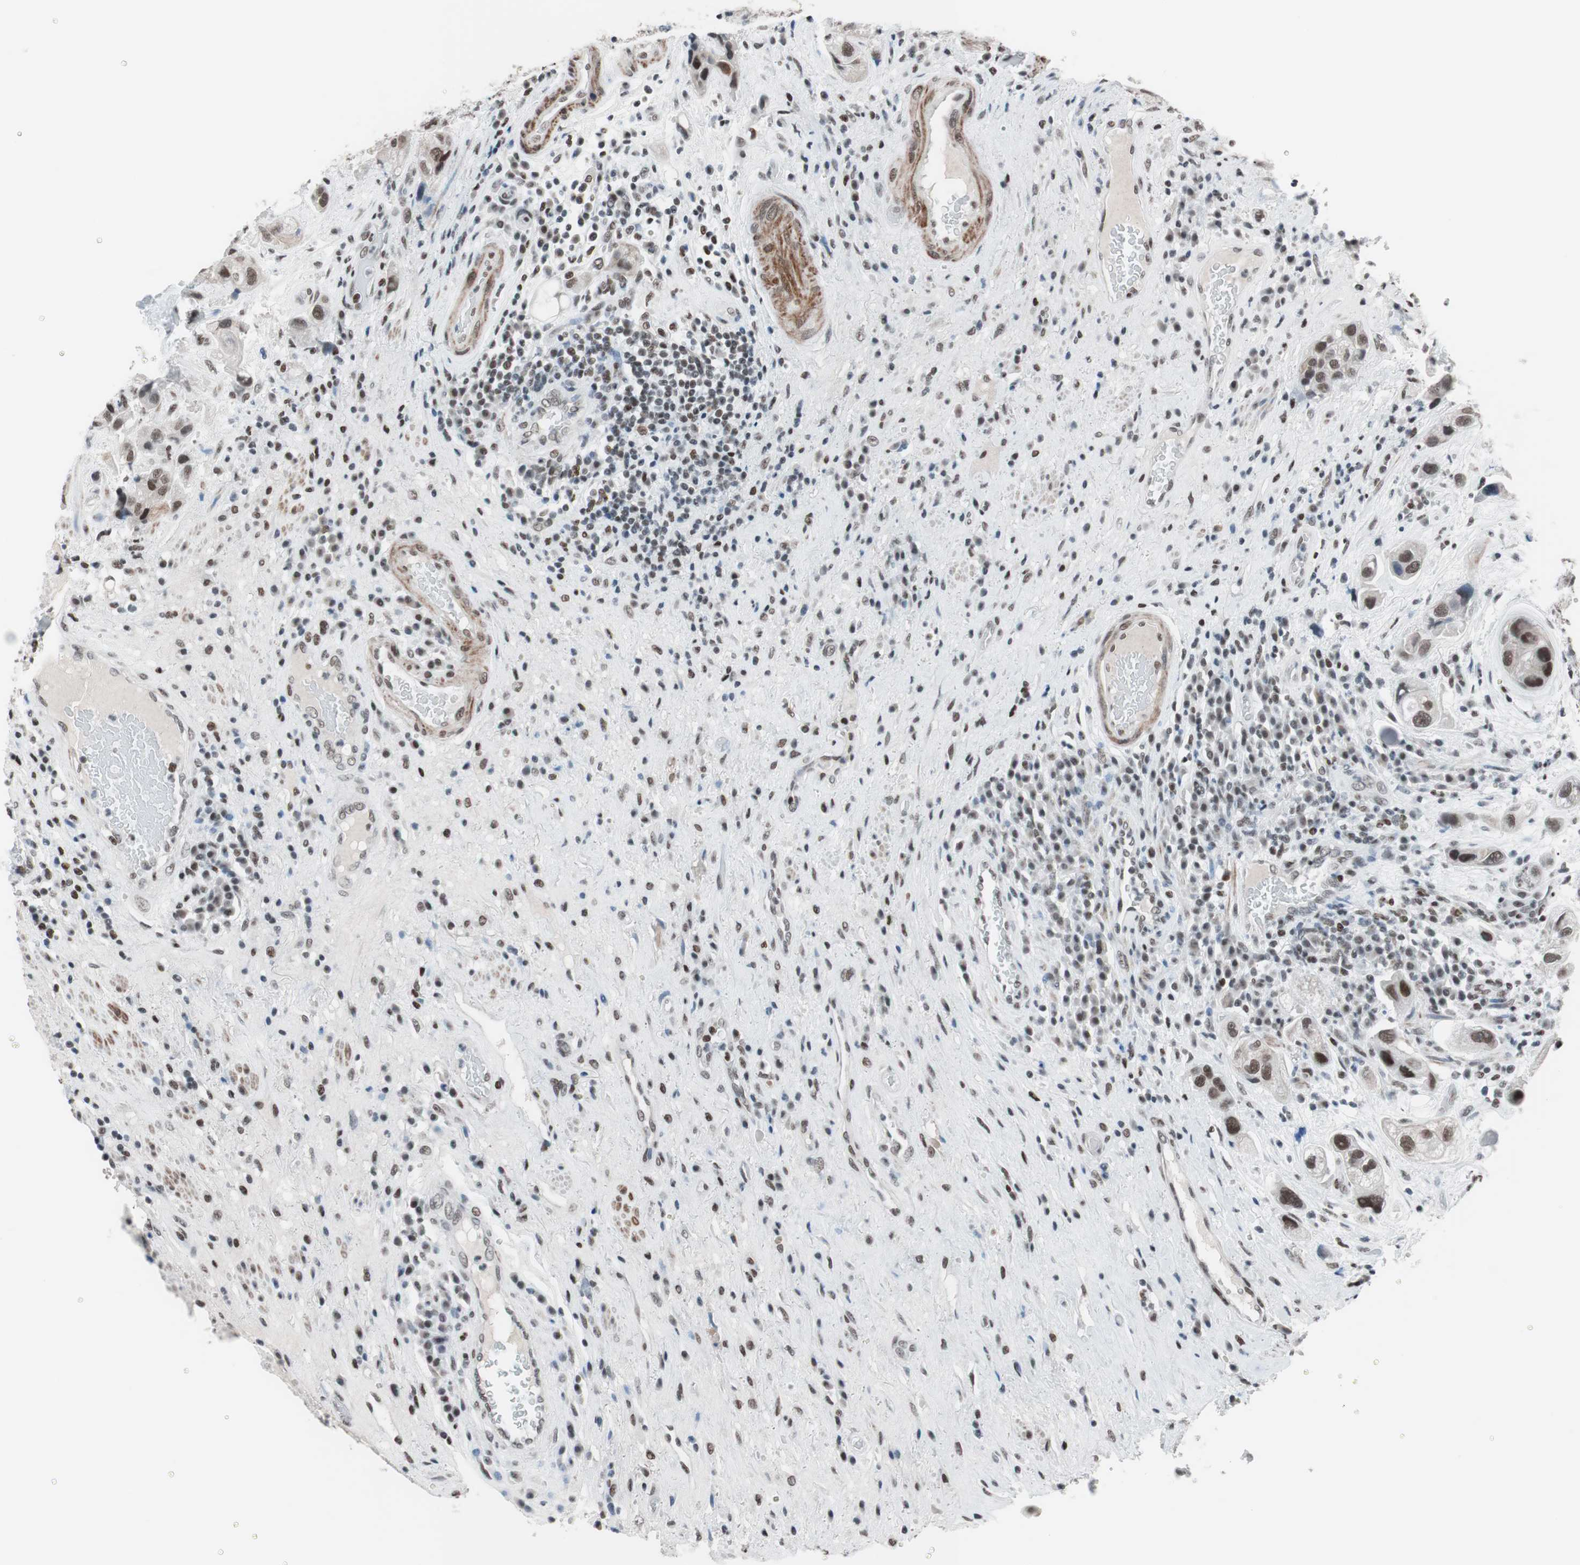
{"staining": {"intensity": "moderate", "quantity": "25%-75%", "location": "nuclear"}, "tissue": "urothelial cancer", "cell_type": "Tumor cells", "image_type": "cancer", "snomed": [{"axis": "morphology", "description": "Urothelial carcinoma, High grade"}, {"axis": "topography", "description": "Urinary bladder"}], "caption": "A photomicrograph of urothelial cancer stained for a protein displays moderate nuclear brown staining in tumor cells. The staining was performed using DAB (3,3'-diaminobenzidine), with brown indicating positive protein expression. Nuclei are stained blue with hematoxylin.", "gene": "ARID1A", "patient": {"sex": "female", "age": 64}}